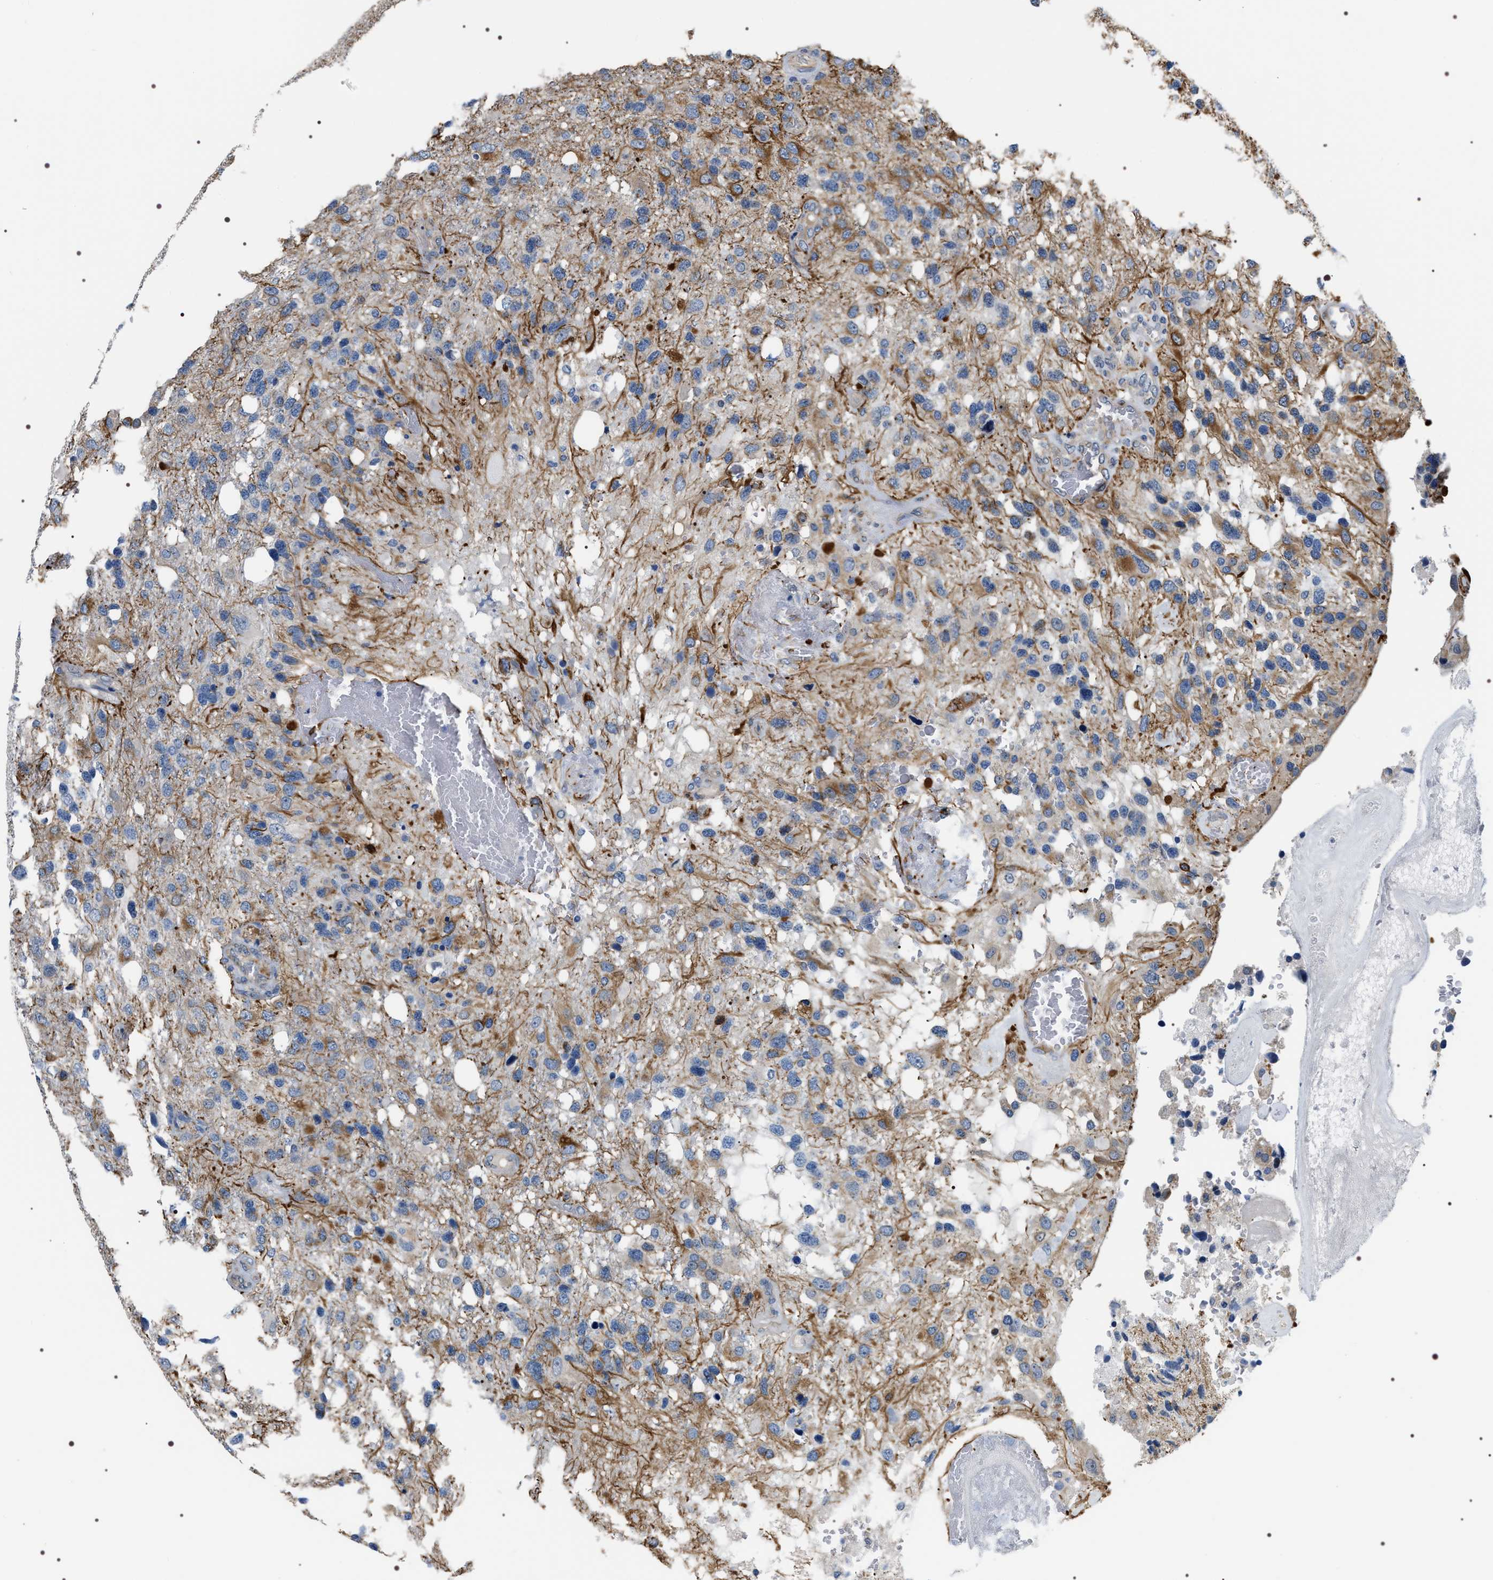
{"staining": {"intensity": "moderate", "quantity": "25%-75%", "location": "cytoplasmic/membranous"}, "tissue": "glioma", "cell_type": "Tumor cells", "image_type": "cancer", "snomed": [{"axis": "morphology", "description": "Glioma, malignant, High grade"}, {"axis": "topography", "description": "Brain"}], "caption": "Protein expression analysis of human high-grade glioma (malignant) reveals moderate cytoplasmic/membranous positivity in about 25%-75% of tumor cells.", "gene": "PKD1L1", "patient": {"sex": "female", "age": 58}}